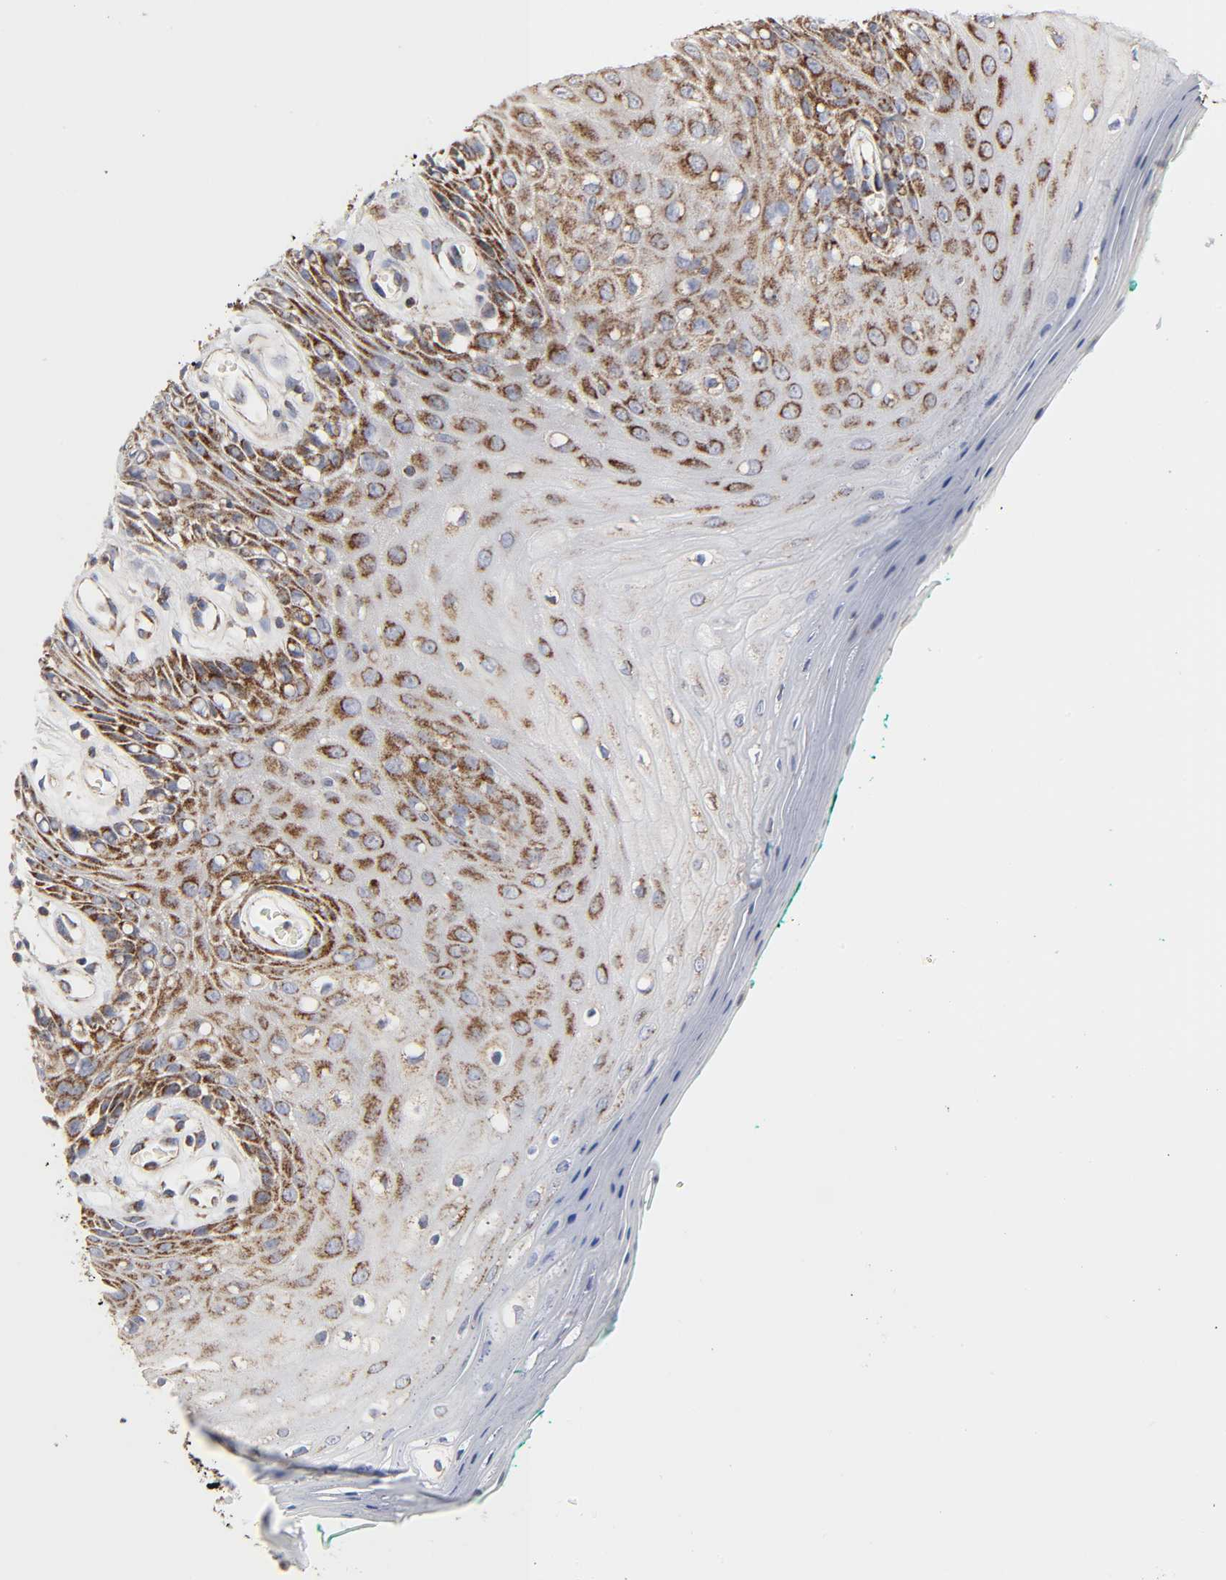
{"staining": {"intensity": "strong", "quantity": ">75%", "location": "cytoplasmic/membranous"}, "tissue": "oral mucosa", "cell_type": "Squamous epithelial cells", "image_type": "normal", "snomed": [{"axis": "morphology", "description": "Normal tissue, NOS"}, {"axis": "morphology", "description": "Squamous cell carcinoma, NOS"}, {"axis": "topography", "description": "Skeletal muscle"}, {"axis": "topography", "description": "Oral tissue"}, {"axis": "topography", "description": "Head-Neck"}], "caption": "Oral mucosa stained with a brown dye exhibits strong cytoplasmic/membranous positive staining in about >75% of squamous epithelial cells.", "gene": "COX6B1", "patient": {"sex": "female", "age": 84}}